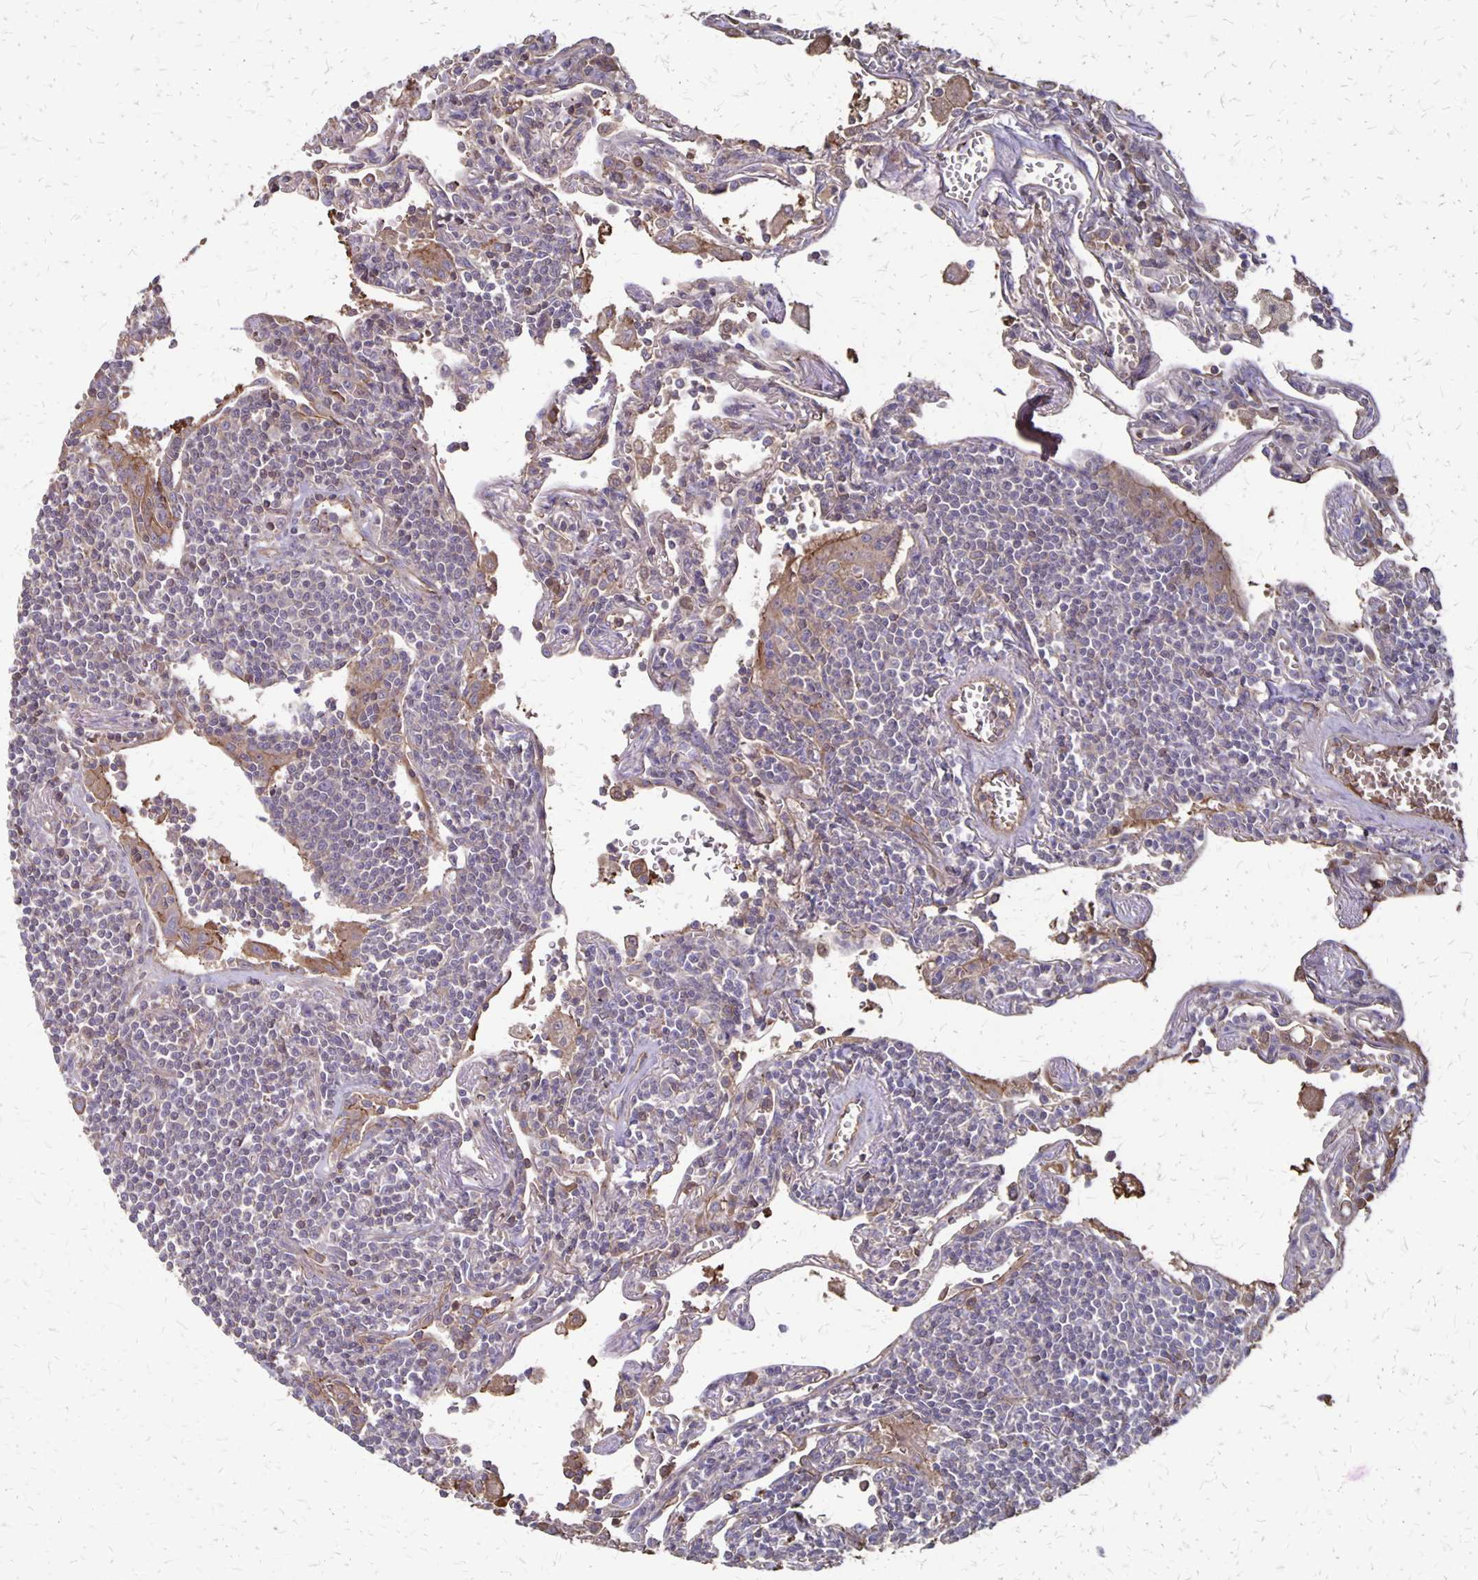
{"staining": {"intensity": "negative", "quantity": "none", "location": "none"}, "tissue": "lymphoma", "cell_type": "Tumor cells", "image_type": "cancer", "snomed": [{"axis": "morphology", "description": "Malignant lymphoma, non-Hodgkin's type, Low grade"}, {"axis": "topography", "description": "Lung"}], "caption": "Image shows no significant protein expression in tumor cells of low-grade malignant lymphoma, non-Hodgkin's type. (DAB IHC, high magnification).", "gene": "PROM2", "patient": {"sex": "female", "age": 71}}